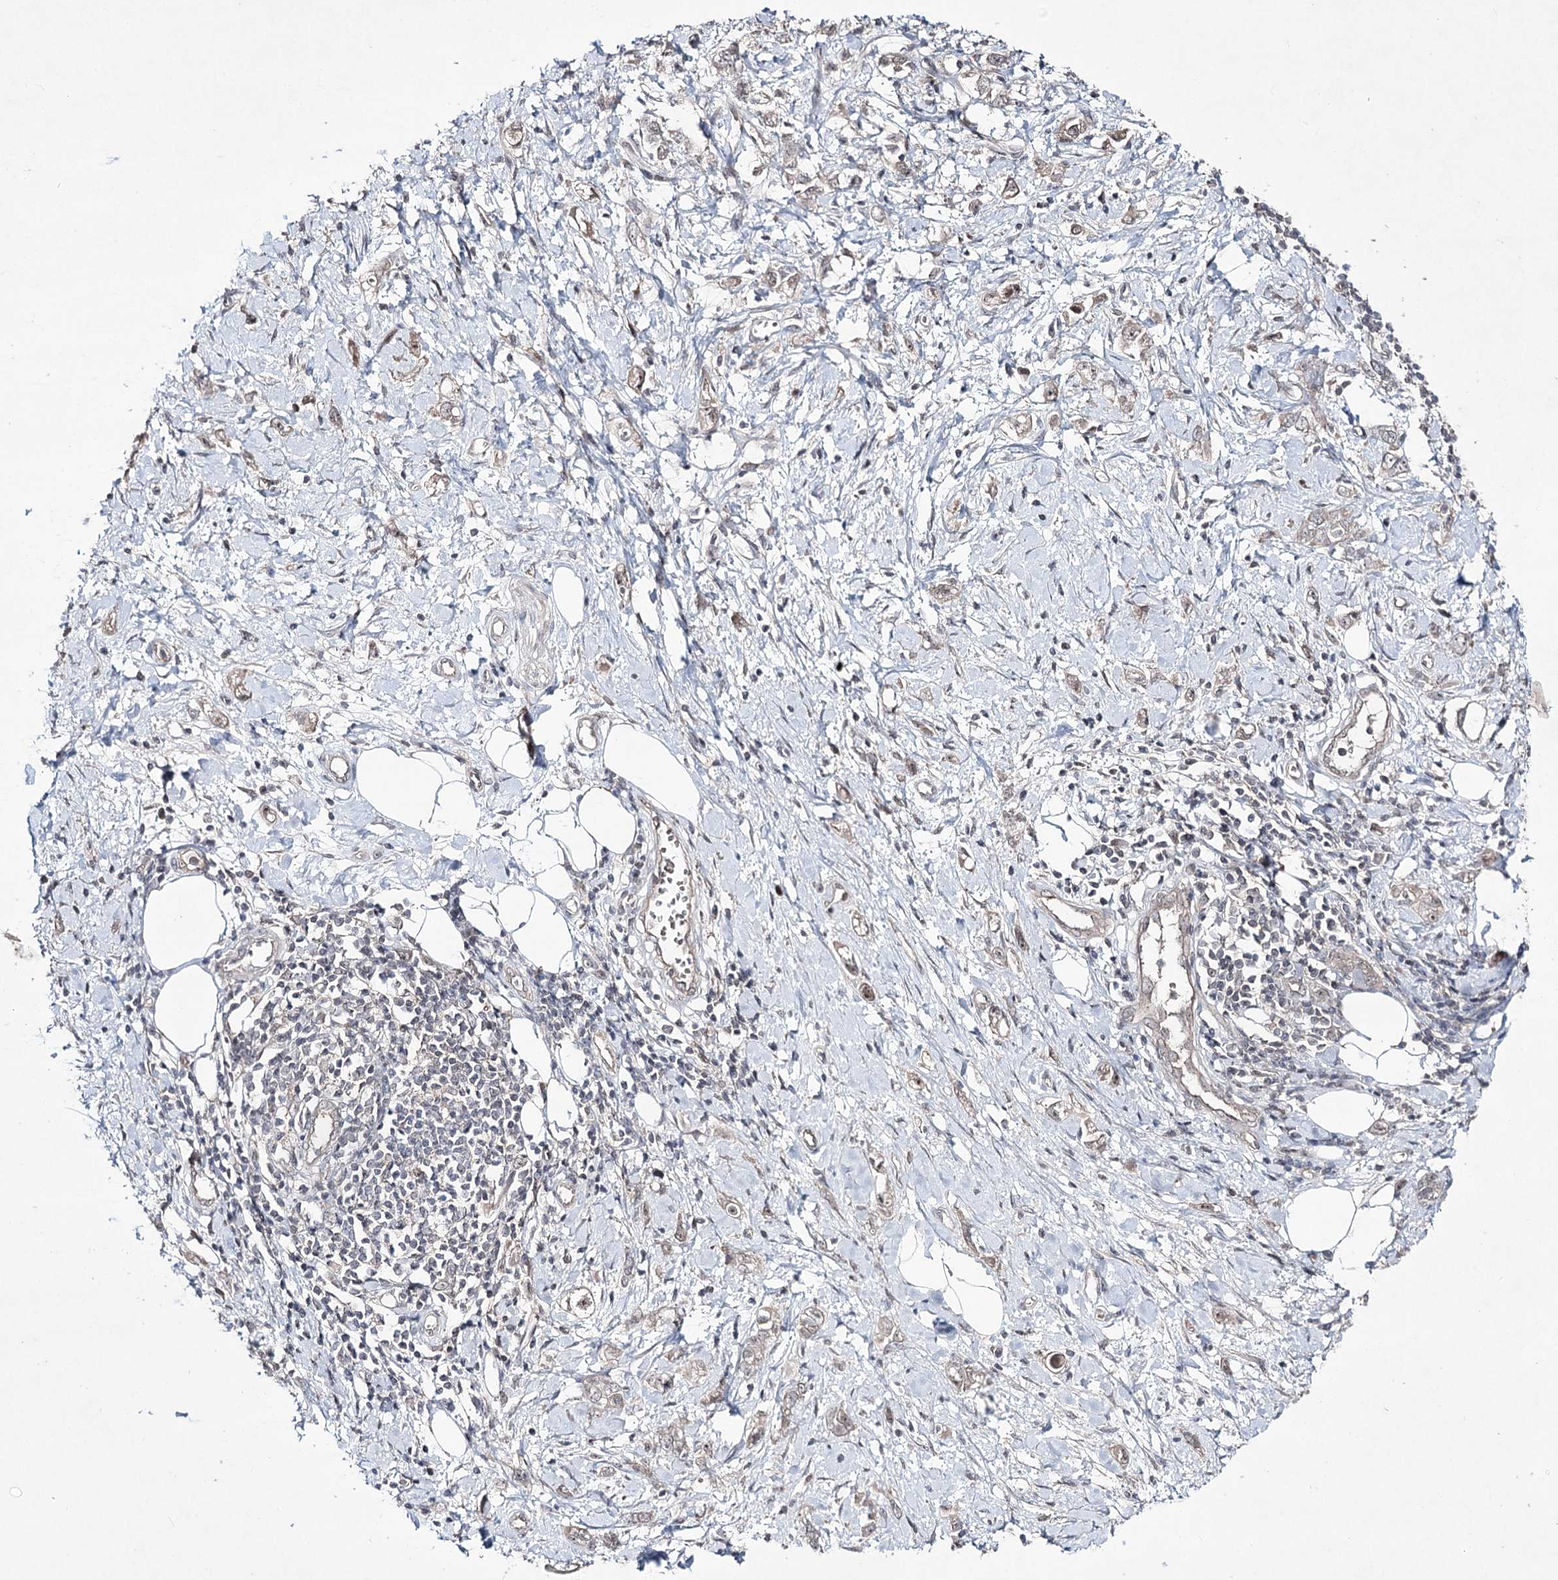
{"staining": {"intensity": "weak", "quantity": "25%-75%", "location": "nuclear"}, "tissue": "stomach cancer", "cell_type": "Tumor cells", "image_type": "cancer", "snomed": [{"axis": "morphology", "description": "Adenocarcinoma, NOS"}, {"axis": "topography", "description": "Stomach"}], "caption": "Protein analysis of stomach cancer tissue exhibits weak nuclear positivity in approximately 25%-75% of tumor cells. The protein of interest is shown in brown color, while the nuclei are stained blue.", "gene": "HOXC11", "patient": {"sex": "female", "age": 76}}